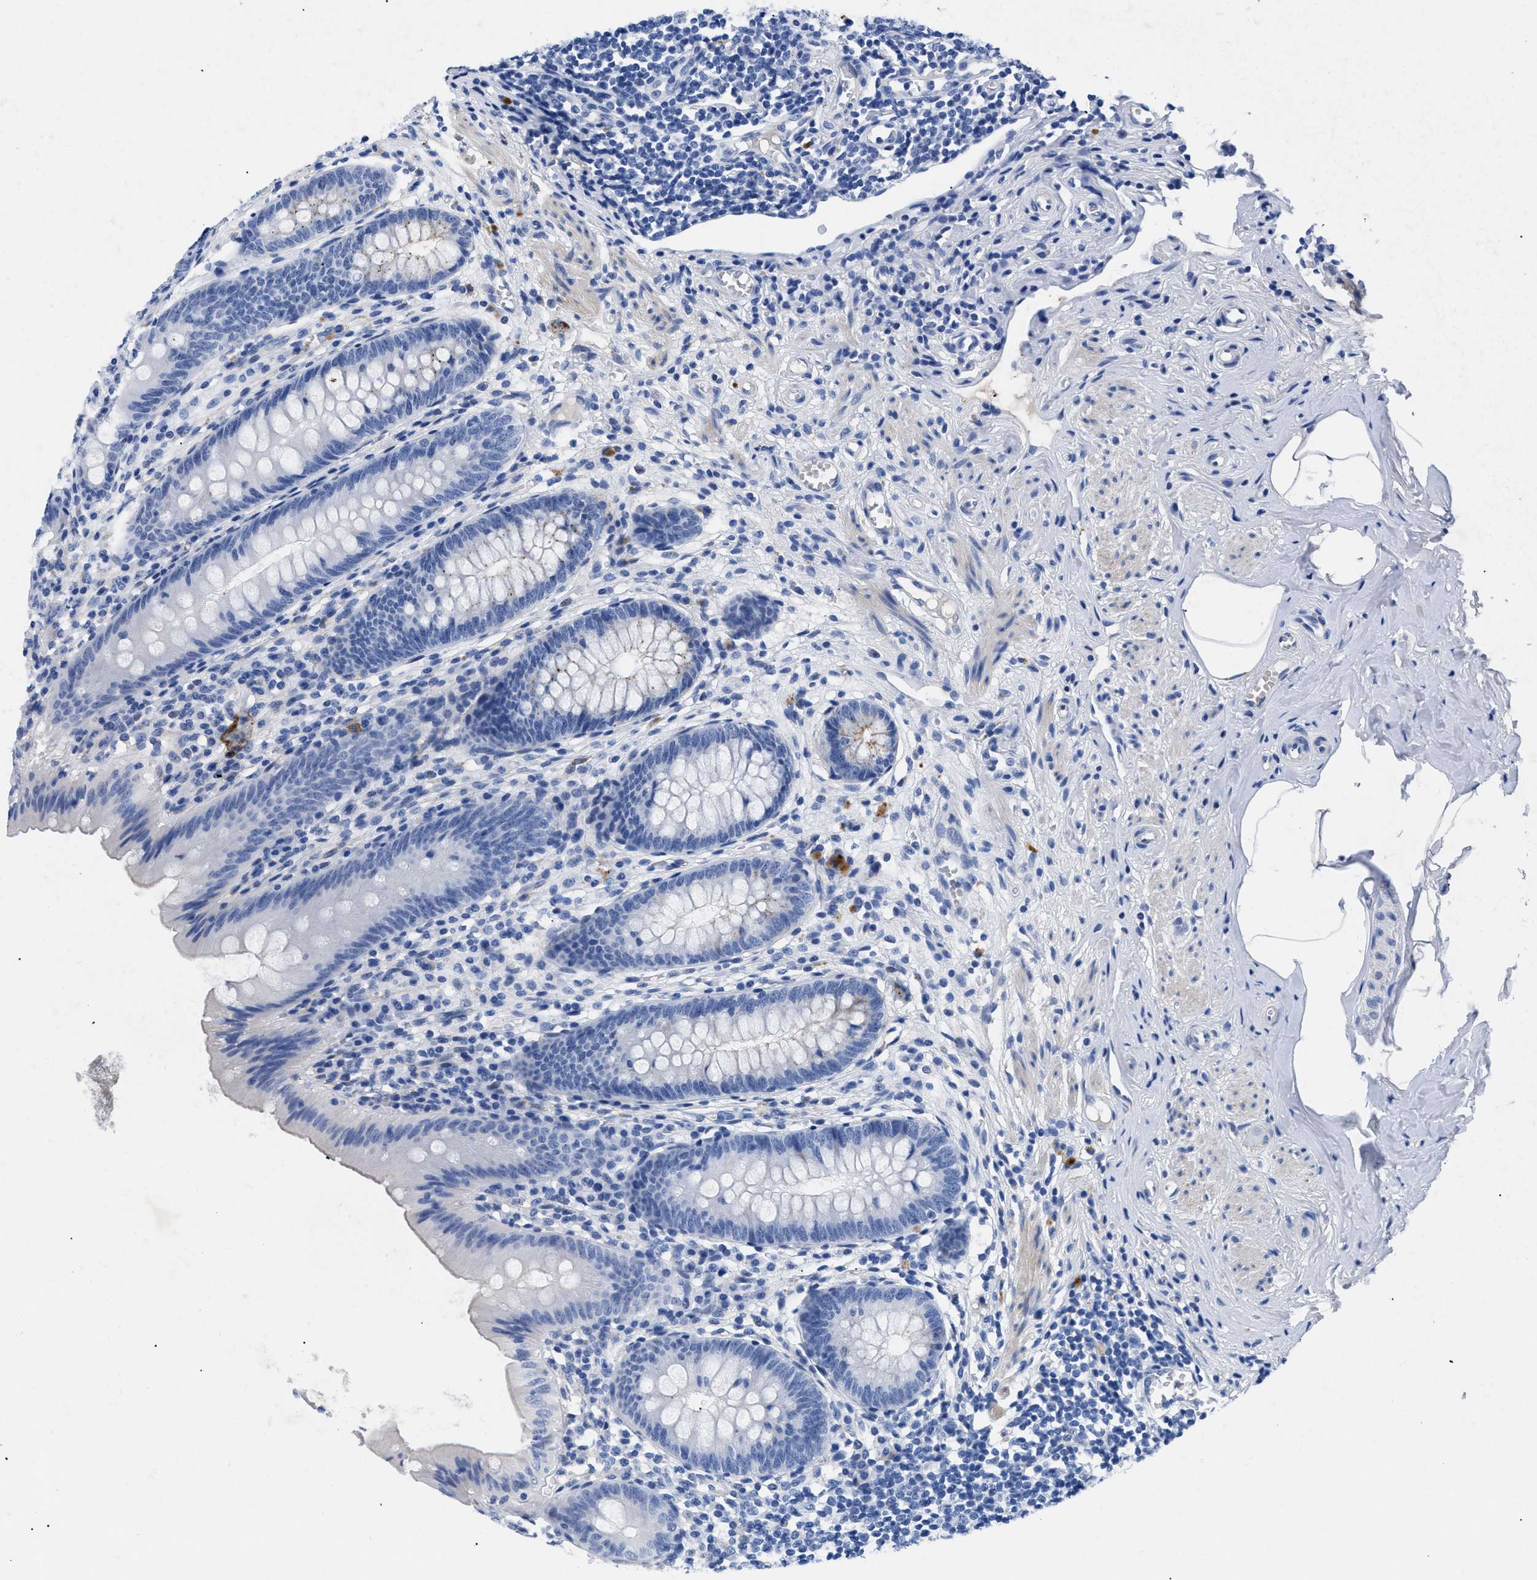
{"staining": {"intensity": "negative", "quantity": "none", "location": "none"}, "tissue": "appendix", "cell_type": "Glandular cells", "image_type": "normal", "snomed": [{"axis": "morphology", "description": "Normal tissue, NOS"}, {"axis": "topography", "description": "Appendix"}], "caption": "Immunohistochemistry (IHC) photomicrograph of benign human appendix stained for a protein (brown), which shows no staining in glandular cells.", "gene": "TMEM68", "patient": {"sex": "male", "age": 56}}